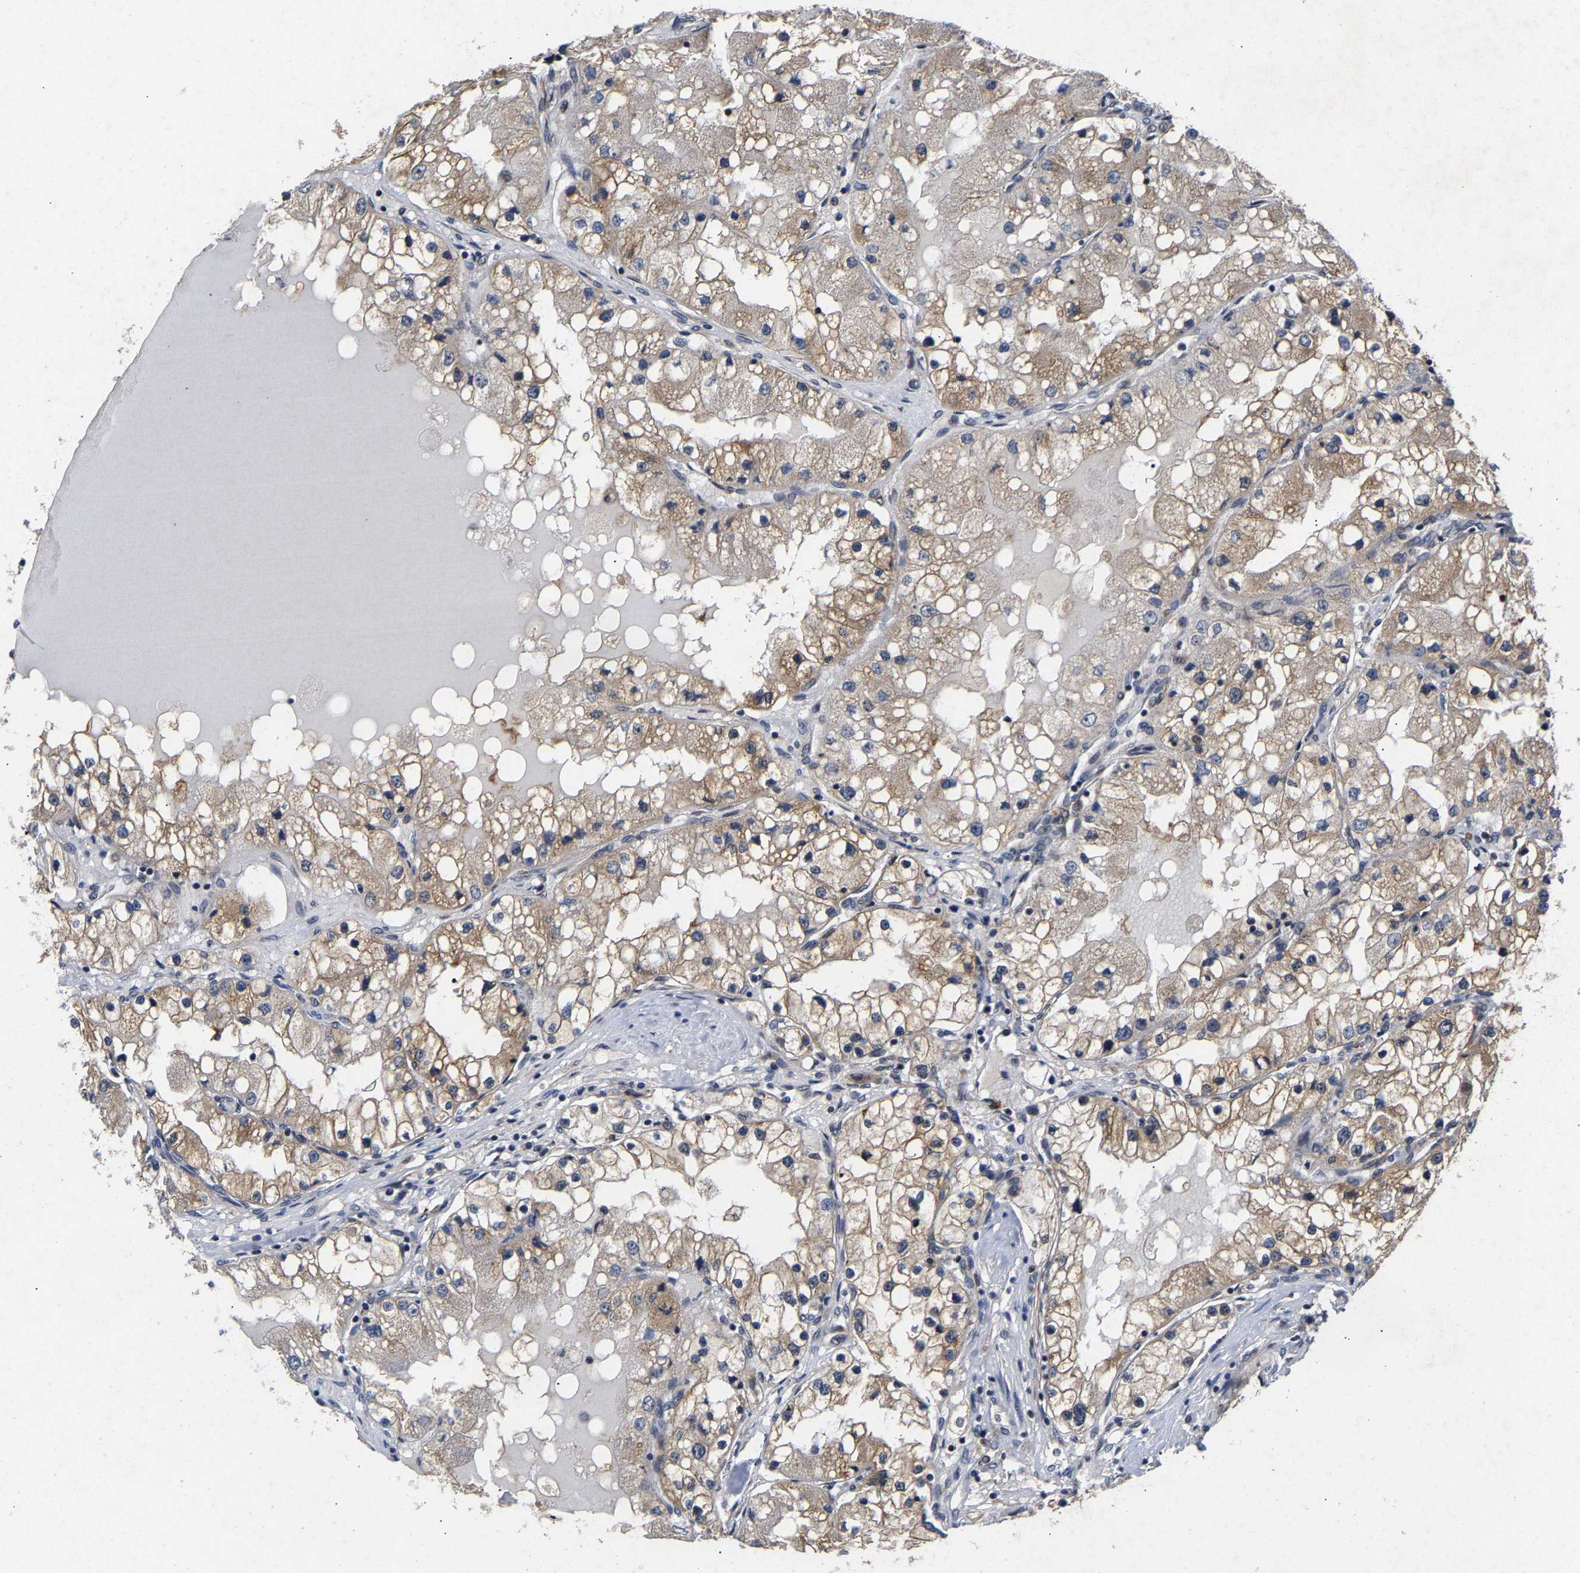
{"staining": {"intensity": "moderate", "quantity": "25%-75%", "location": "cytoplasmic/membranous"}, "tissue": "renal cancer", "cell_type": "Tumor cells", "image_type": "cancer", "snomed": [{"axis": "morphology", "description": "Adenocarcinoma, NOS"}, {"axis": "topography", "description": "Kidney"}], "caption": "Moderate cytoplasmic/membranous positivity is identified in approximately 25%-75% of tumor cells in renal adenocarcinoma. (brown staining indicates protein expression, while blue staining denotes nuclei).", "gene": "CLIP2", "patient": {"sex": "male", "age": 68}}